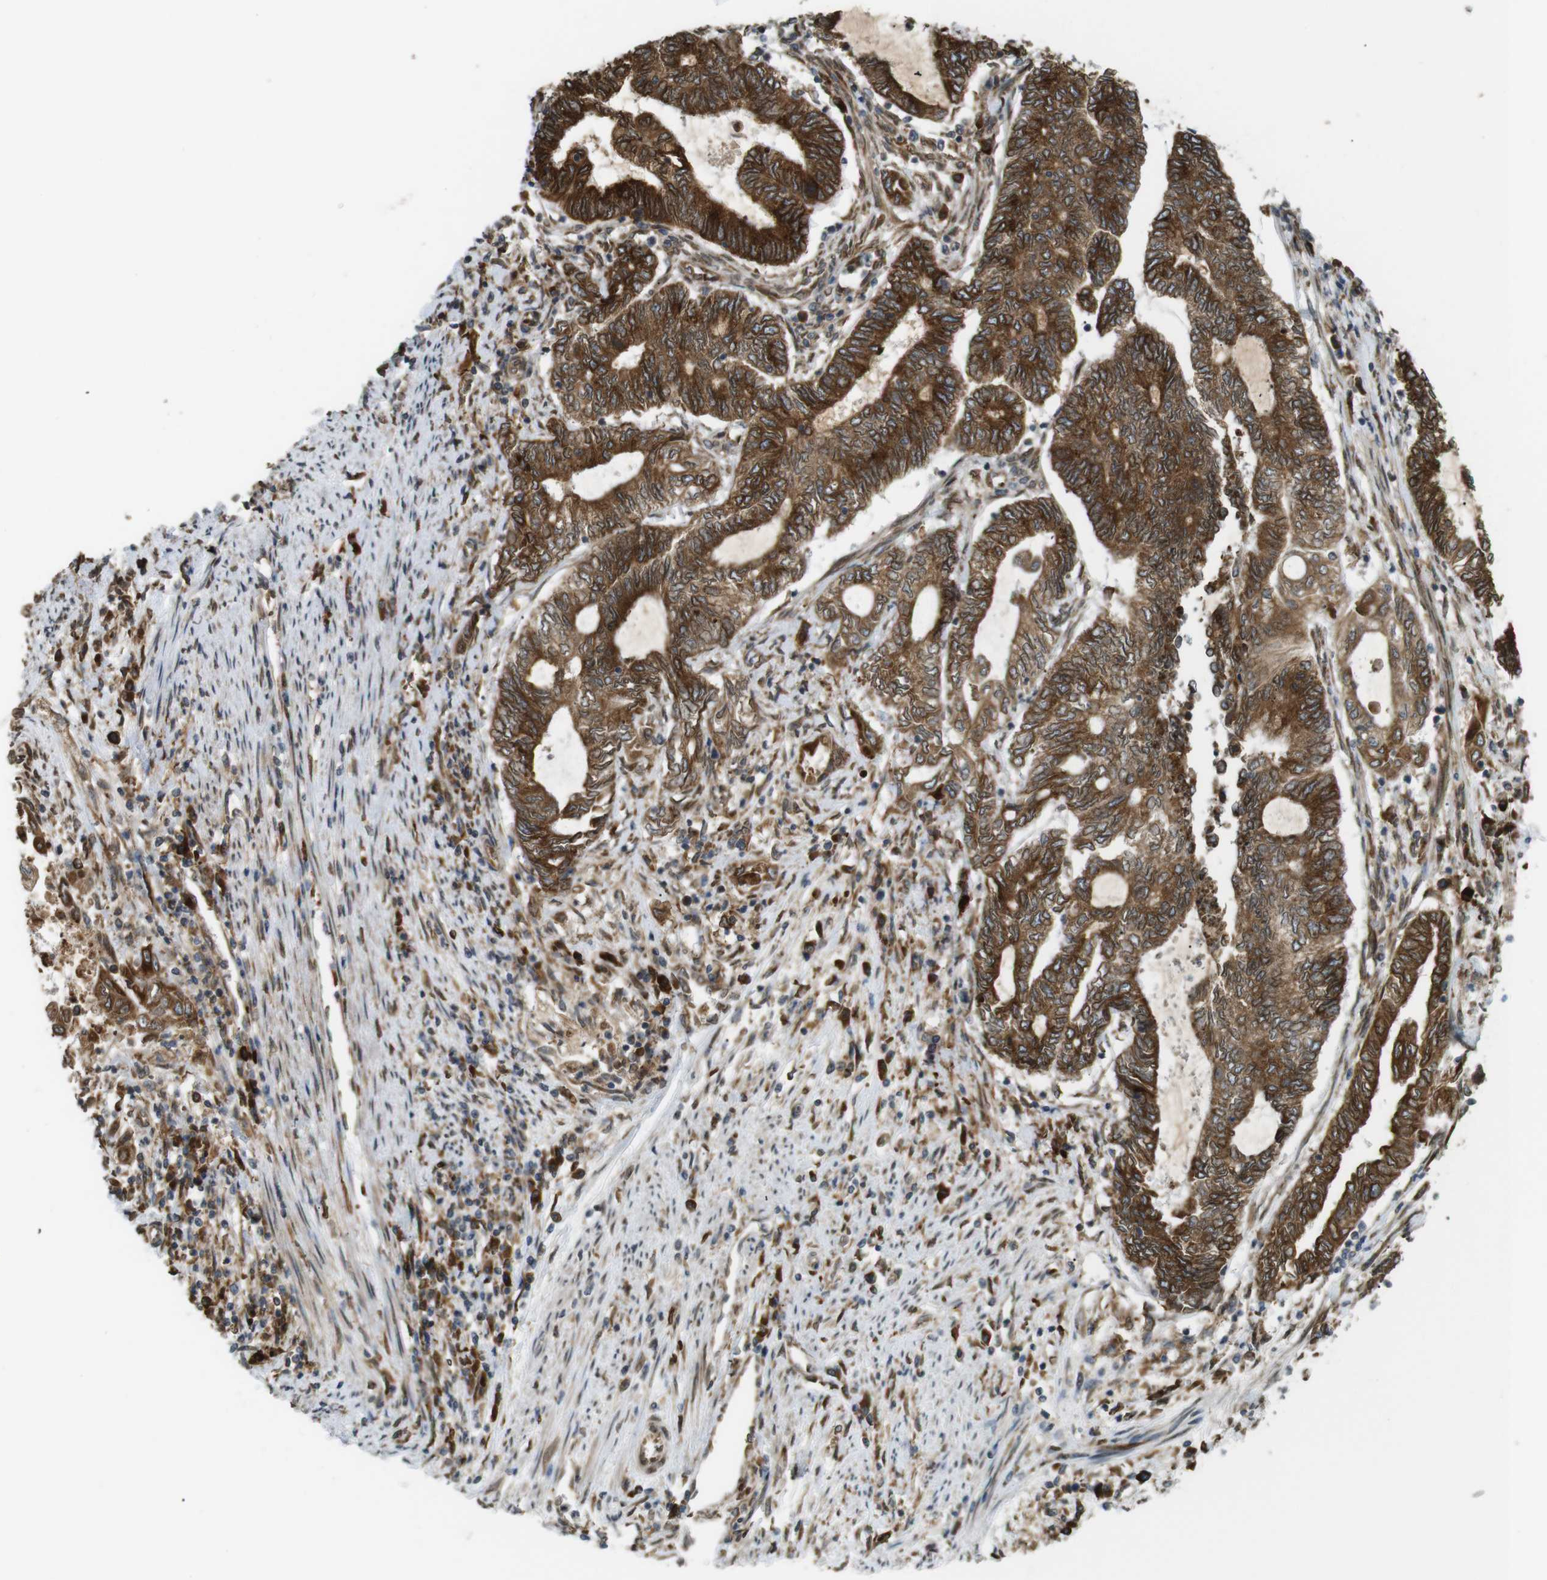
{"staining": {"intensity": "strong", "quantity": ">75%", "location": "cytoplasmic/membranous"}, "tissue": "endometrial cancer", "cell_type": "Tumor cells", "image_type": "cancer", "snomed": [{"axis": "morphology", "description": "Adenocarcinoma, NOS"}, {"axis": "topography", "description": "Uterus"}, {"axis": "topography", "description": "Endometrium"}], "caption": "Strong cytoplasmic/membranous protein staining is present in about >75% of tumor cells in adenocarcinoma (endometrial). (Brightfield microscopy of DAB IHC at high magnification).", "gene": "TMED4", "patient": {"sex": "female", "age": 70}}